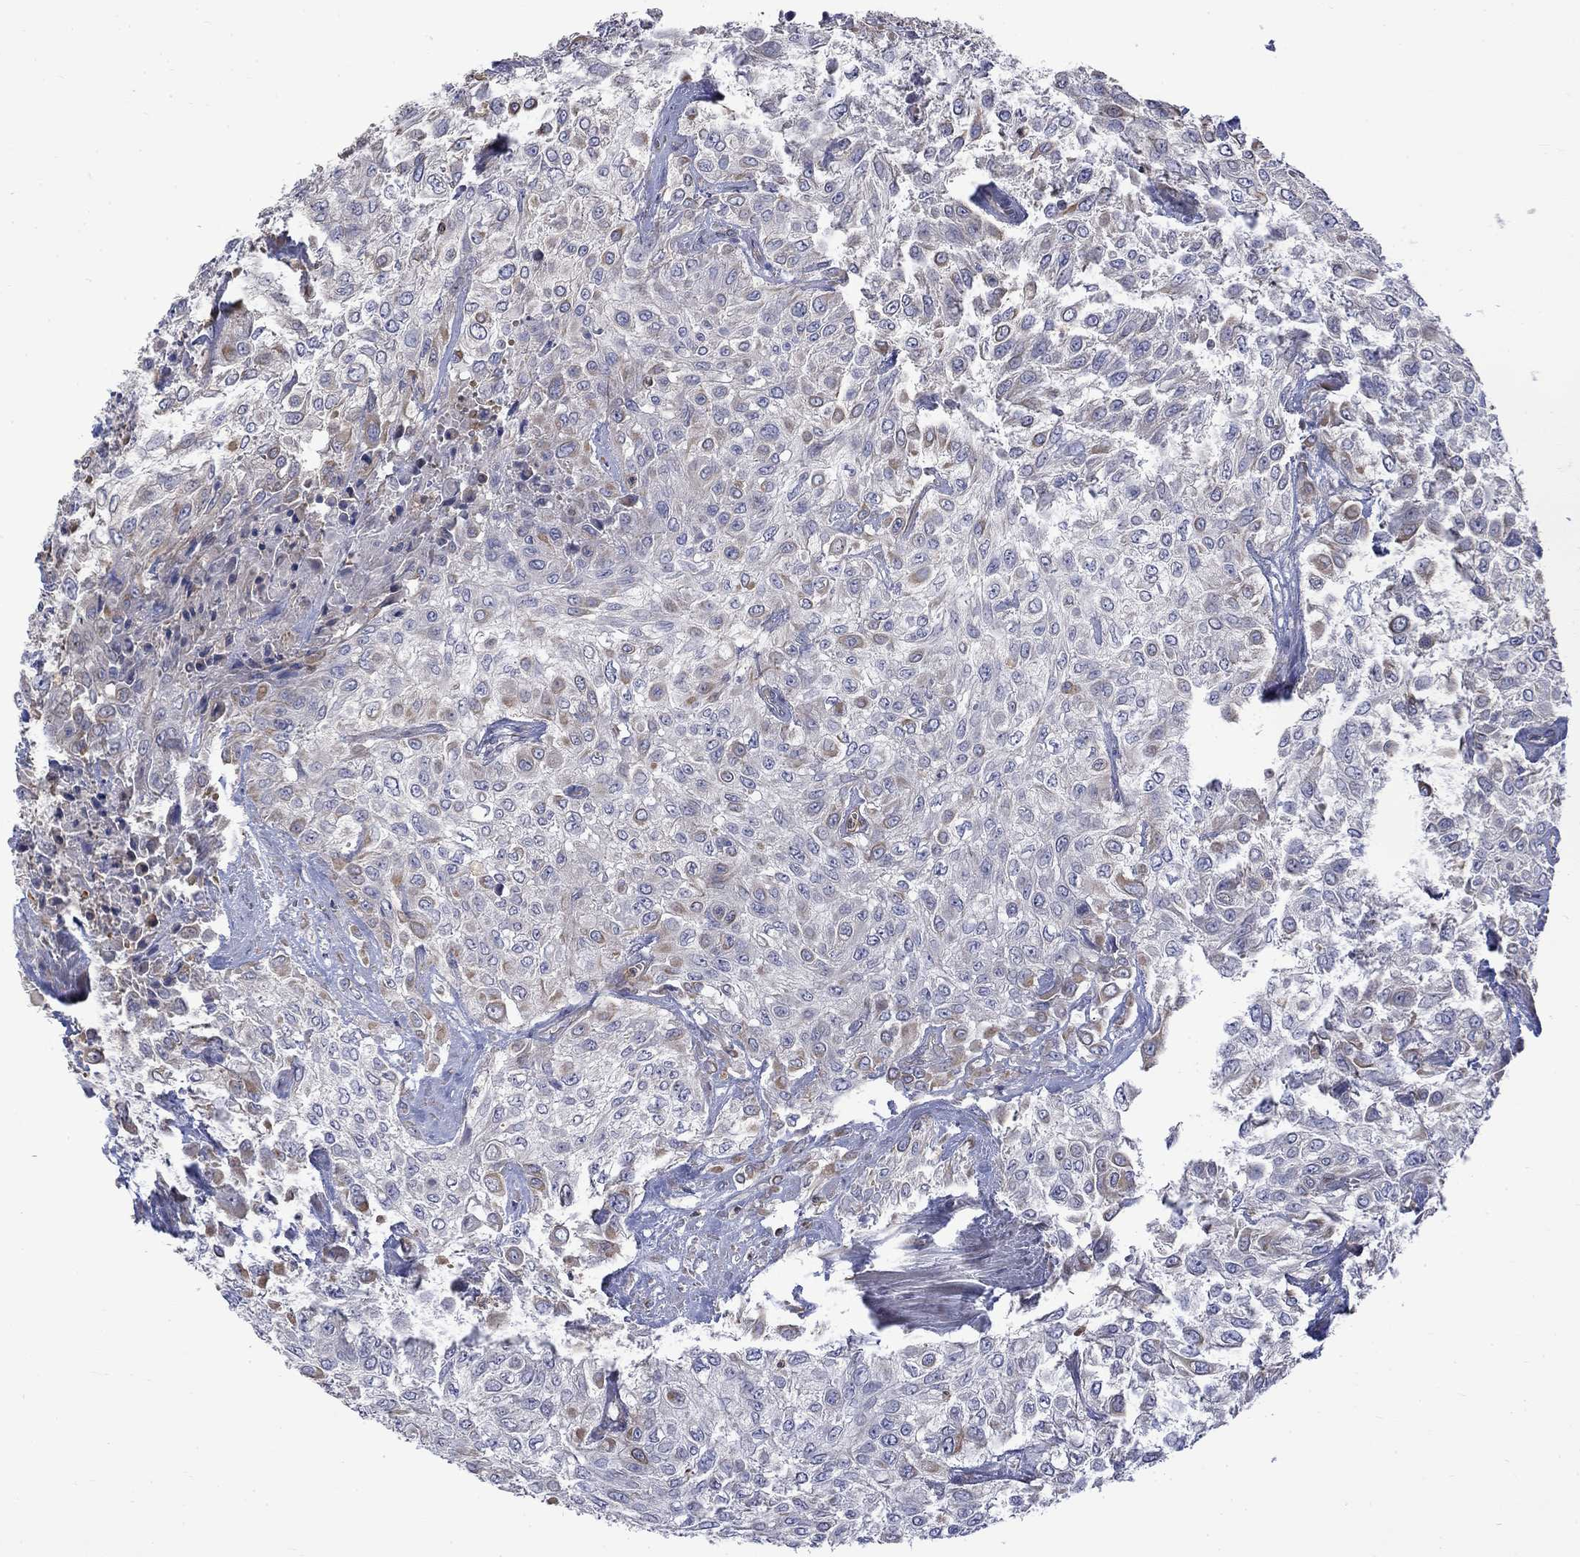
{"staining": {"intensity": "moderate", "quantity": "<25%", "location": "cytoplasmic/membranous"}, "tissue": "urothelial cancer", "cell_type": "Tumor cells", "image_type": "cancer", "snomed": [{"axis": "morphology", "description": "Urothelial carcinoma, High grade"}, {"axis": "topography", "description": "Urinary bladder"}], "caption": "Brown immunohistochemical staining in urothelial cancer reveals moderate cytoplasmic/membranous staining in approximately <25% of tumor cells.", "gene": "CAMKK2", "patient": {"sex": "male", "age": 57}}